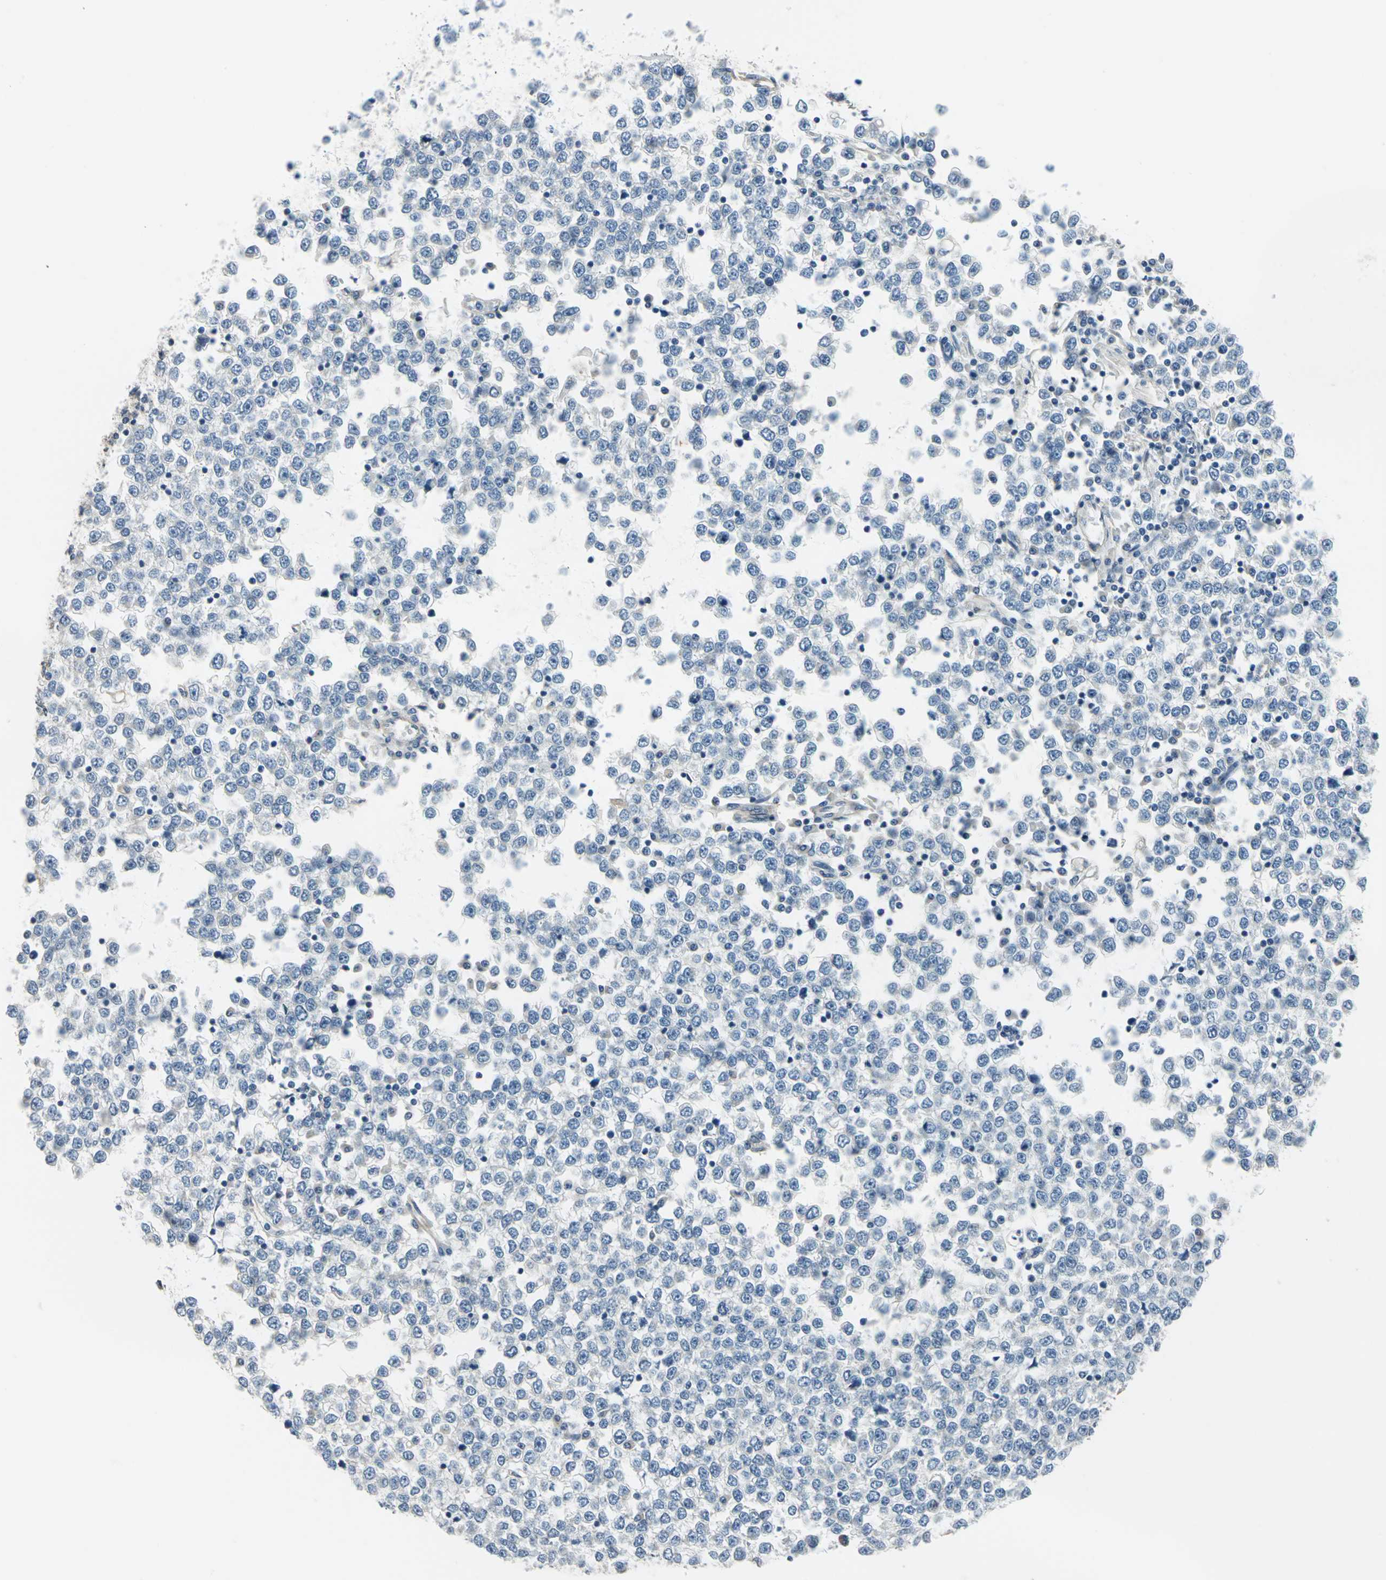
{"staining": {"intensity": "negative", "quantity": "none", "location": "none"}, "tissue": "testis cancer", "cell_type": "Tumor cells", "image_type": "cancer", "snomed": [{"axis": "morphology", "description": "Seminoma, NOS"}, {"axis": "topography", "description": "Testis"}], "caption": "Tumor cells are negative for brown protein staining in testis seminoma. Nuclei are stained in blue.", "gene": "CDC42EP1", "patient": {"sex": "male", "age": 65}}